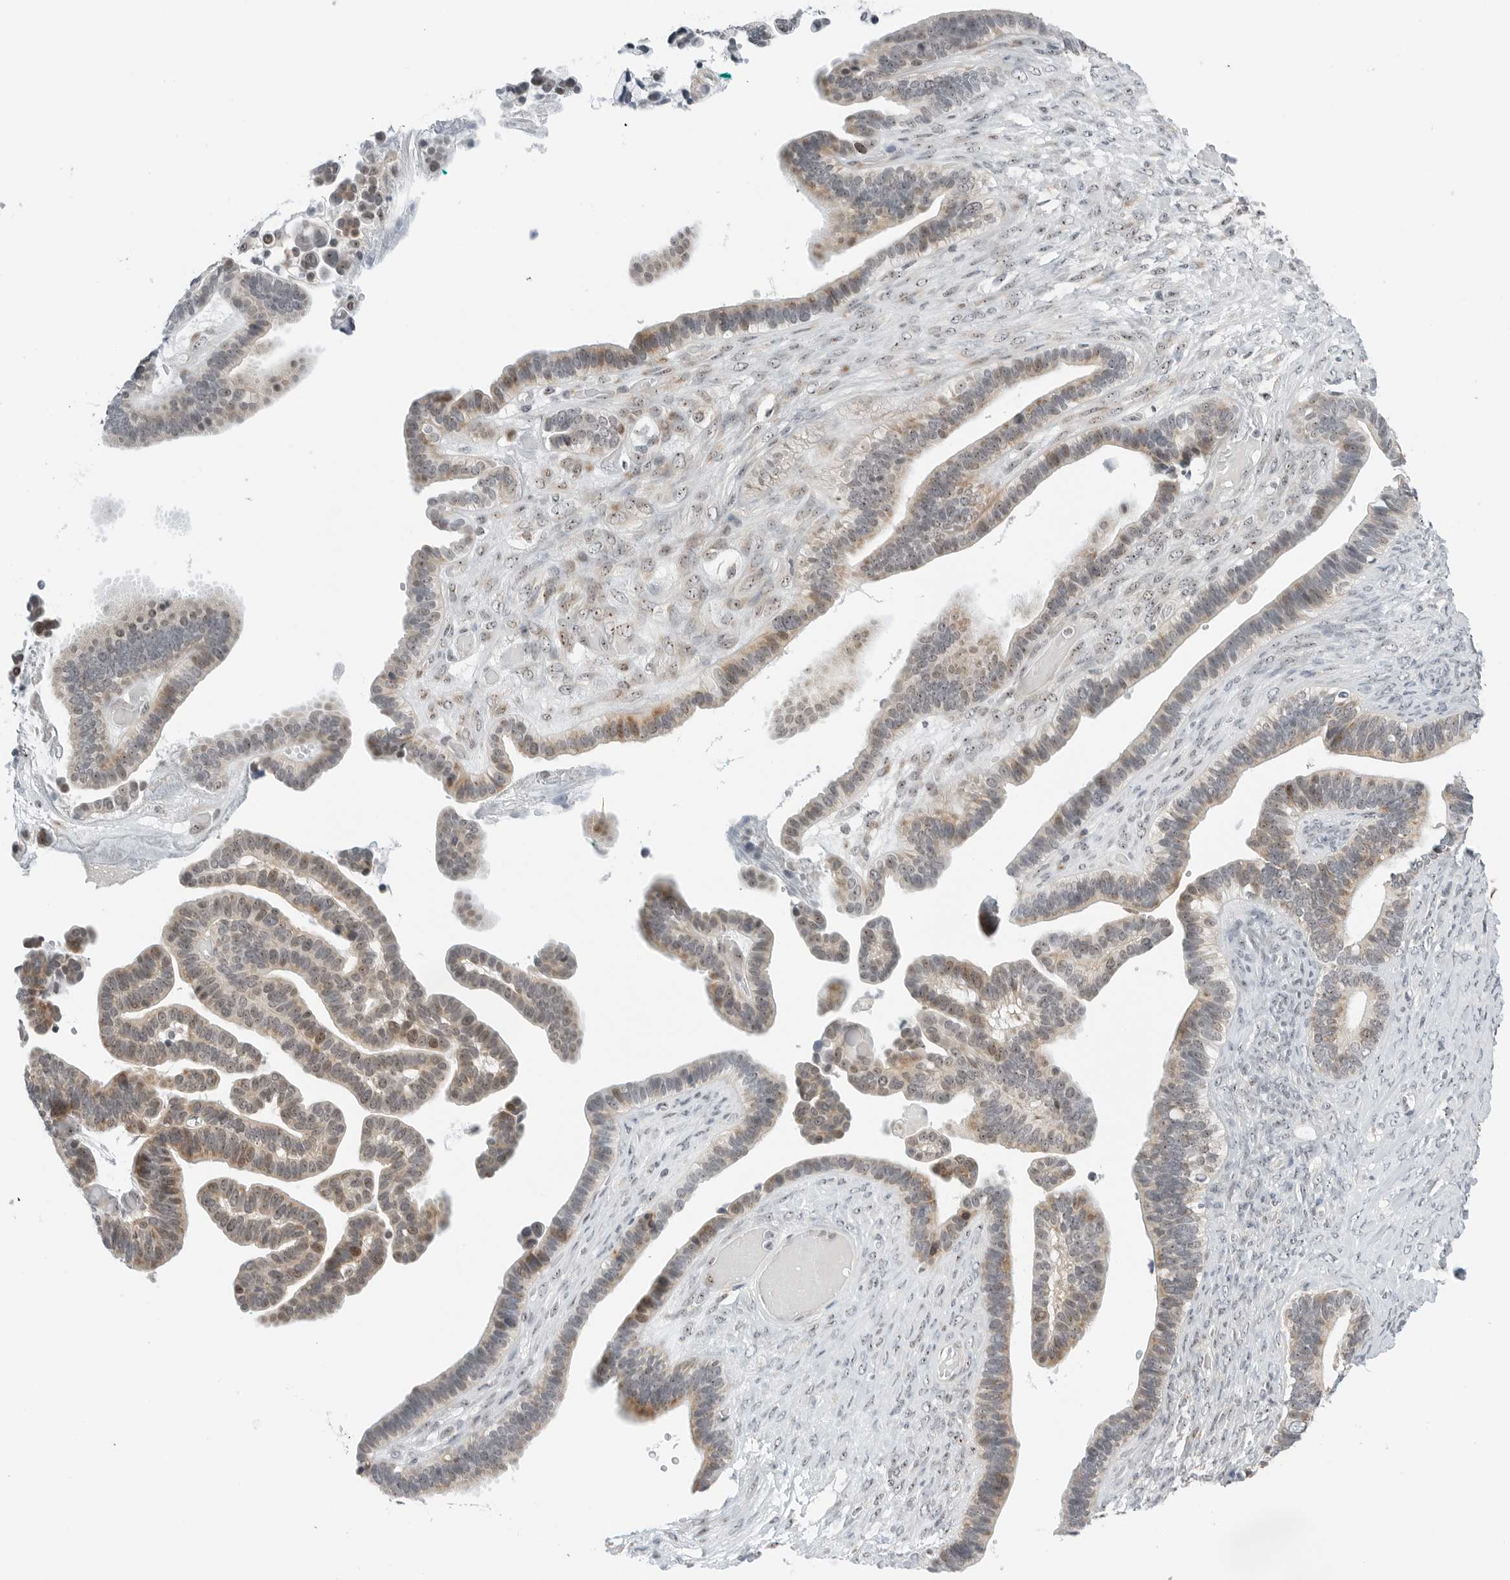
{"staining": {"intensity": "weak", "quantity": "25%-75%", "location": "cytoplasmic/membranous,nuclear"}, "tissue": "ovarian cancer", "cell_type": "Tumor cells", "image_type": "cancer", "snomed": [{"axis": "morphology", "description": "Cystadenocarcinoma, serous, NOS"}, {"axis": "topography", "description": "Ovary"}], "caption": "Tumor cells demonstrate low levels of weak cytoplasmic/membranous and nuclear positivity in about 25%-75% of cells in human ovarian serous cystadenocarcinoma.", "gene": "RIMKLA", "patient": {"sex": "female", "age": 56}}